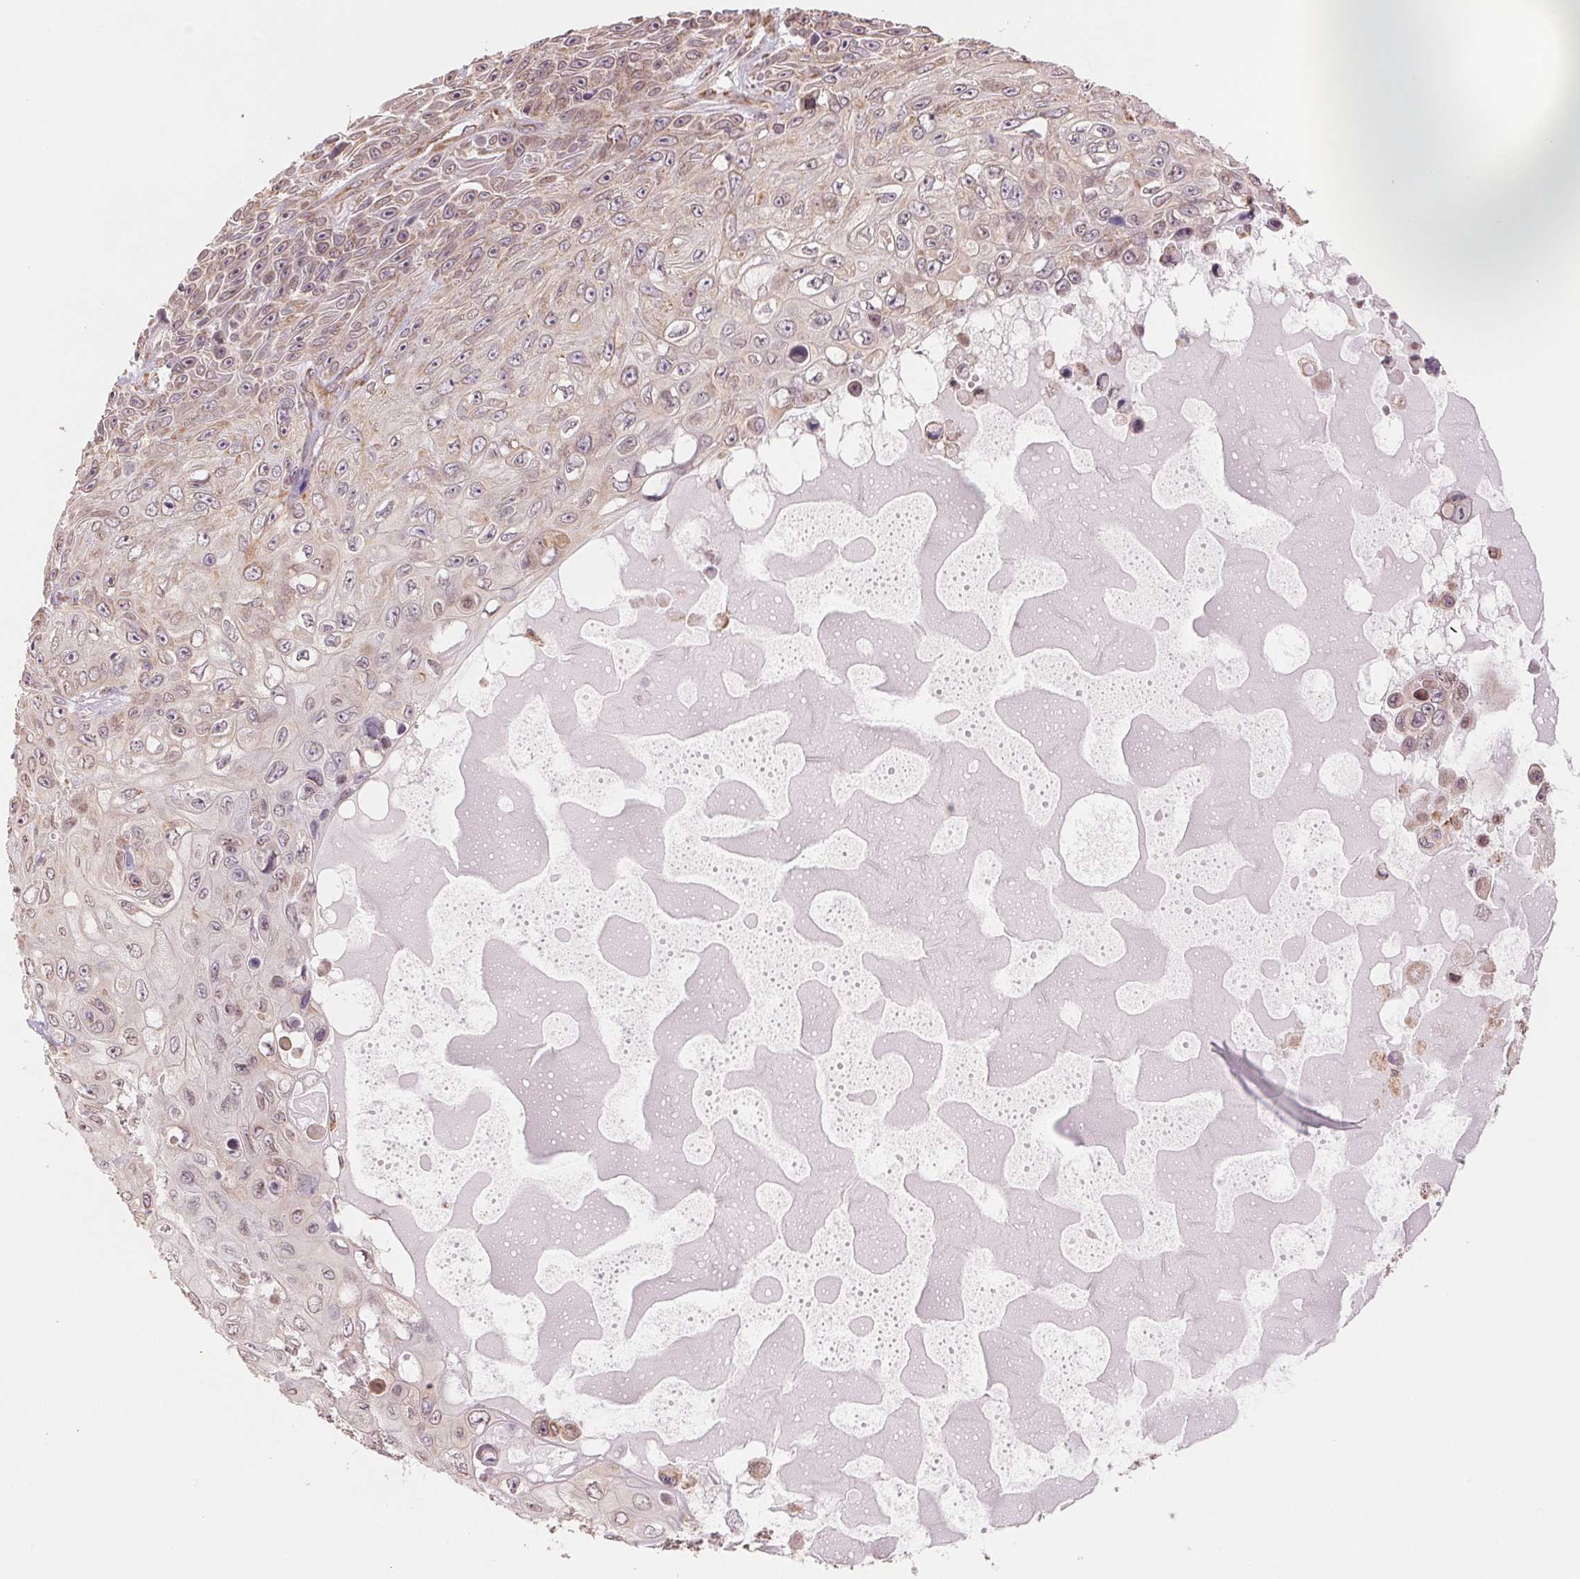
{"staining": {"intensity": "weak", "quantity": ">75%", "location": "cytoplasmic/membranous"}, "tissue": "skin cancer", "cell_type": "Tumor cells", "image_type": "cancer", "snomed": [{"axis": "morphology", "description": "Squamous cell carcinoma, NOS"}, {"axis": "topography", "description": "Skin"}], "caption": "Approximately >75% of tumor cells in skin cancer (squamous cell carcinoma) reveal weak cytoplasmic/membranous protein staining as visualized by brown immunohistochemical staining.", "gene": "RPN1", "patient": {"sex": "male", "age": 82}}